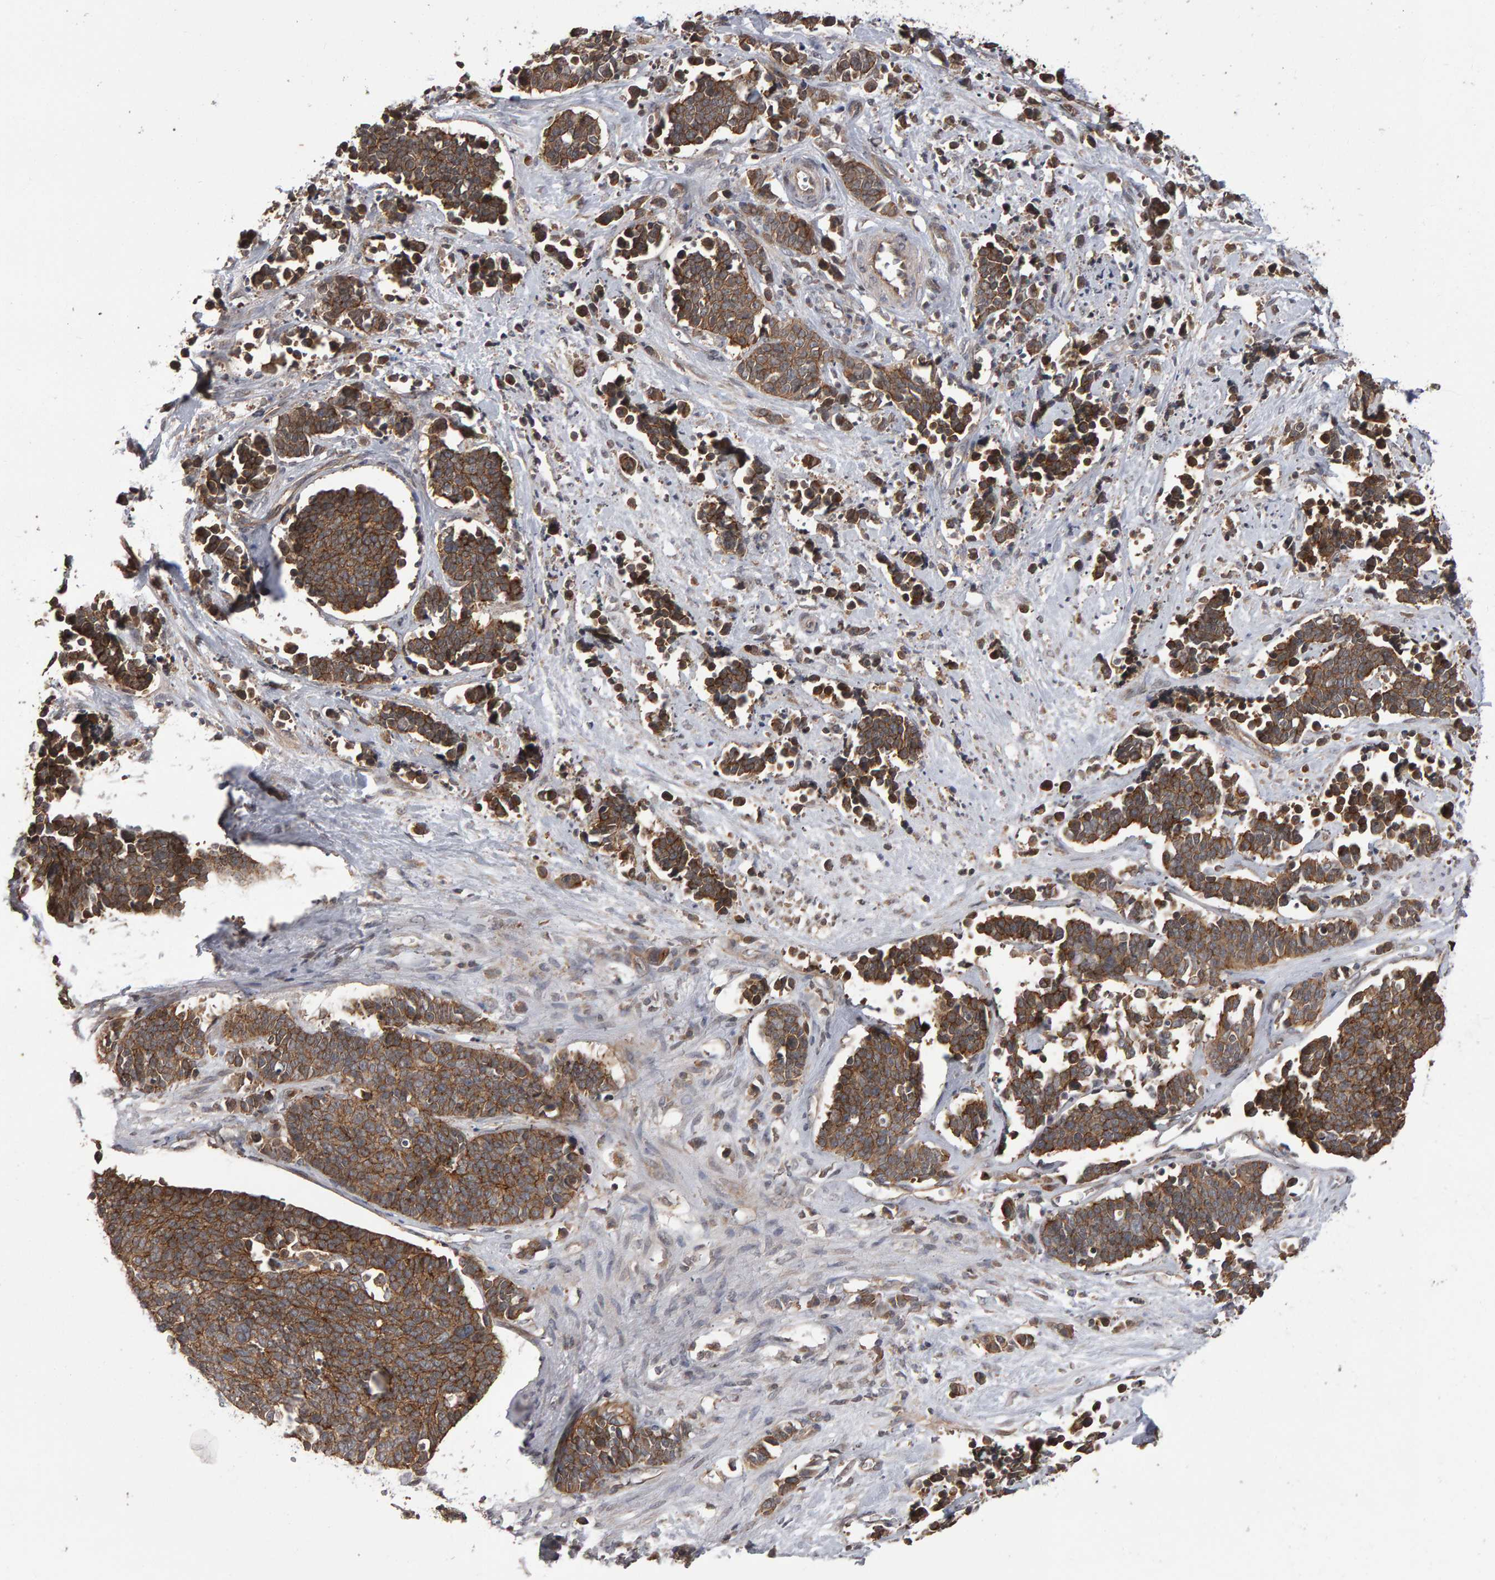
{"staining": {"intensity": "moderate", "quantity": ">75%", "location": "cytoplasmic/membranous"}, "tissue": "cervical cancer", "cell_type": "Tumor cells", "image_type": "cancer", "snomed": [{"axis": "morphology", "description": "Squamous cell carcinoma, NOS"}, {"axis": "topography", "description": "Cervix"}], "caption": "Tumor cells show medium levels of moderate cytoplasmic/membranous expression in about >75% of cells in human cervical squamous cell carcinoma. (DAB (3,3'-diaminobenzidine) = brown stain, brightfield microscopy at high magnification).", "gene": "SCRIB", "patient": {"sex": "female", "age": 35}}